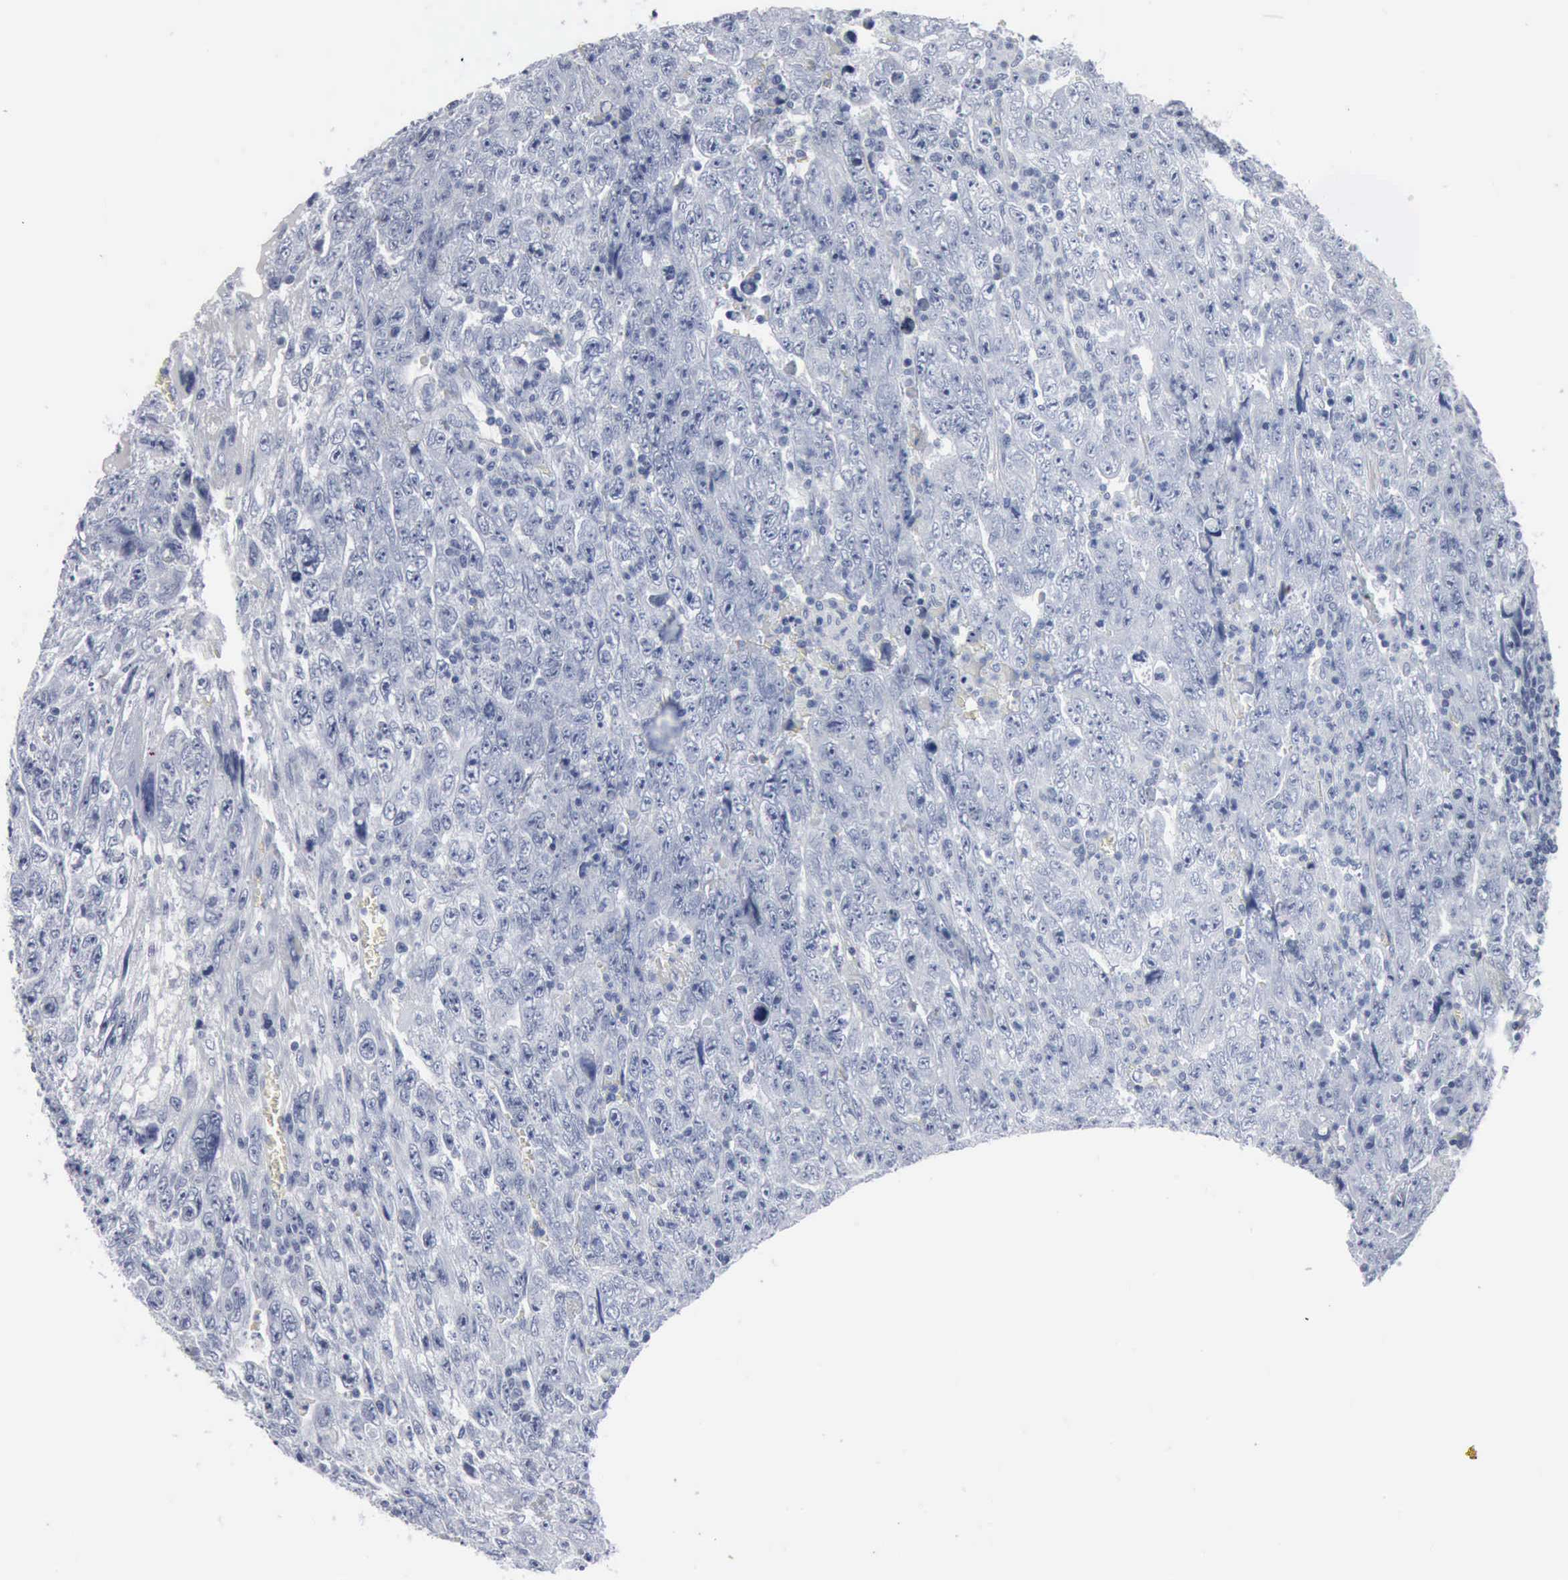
{"staining": {"intensity": "negative", "quantity": "none", "location": "none"}, "tissue": "testis cancer", "cell_type": "Tumor cells", "image_type": "cancer", "snomed": [{"axis": "morphology", "description": "Carcinoma, Embryonal, NOS"}, {"axis": "topography", "description": "Testis"}], "caption": "An immunohistochemistry (IHC) histopathology image of testis cancer is shown. There is no staining in tumor cells of testis cancer. The staining was performed using DAB (3,3'-diaminobenzidine) to visualize the protein expression in brown, while the nuclei were stained in blue with hematoxylin (Magnification: 20x).", "gene": "DMD", "patient": {"sex": "male", "age": 28}}